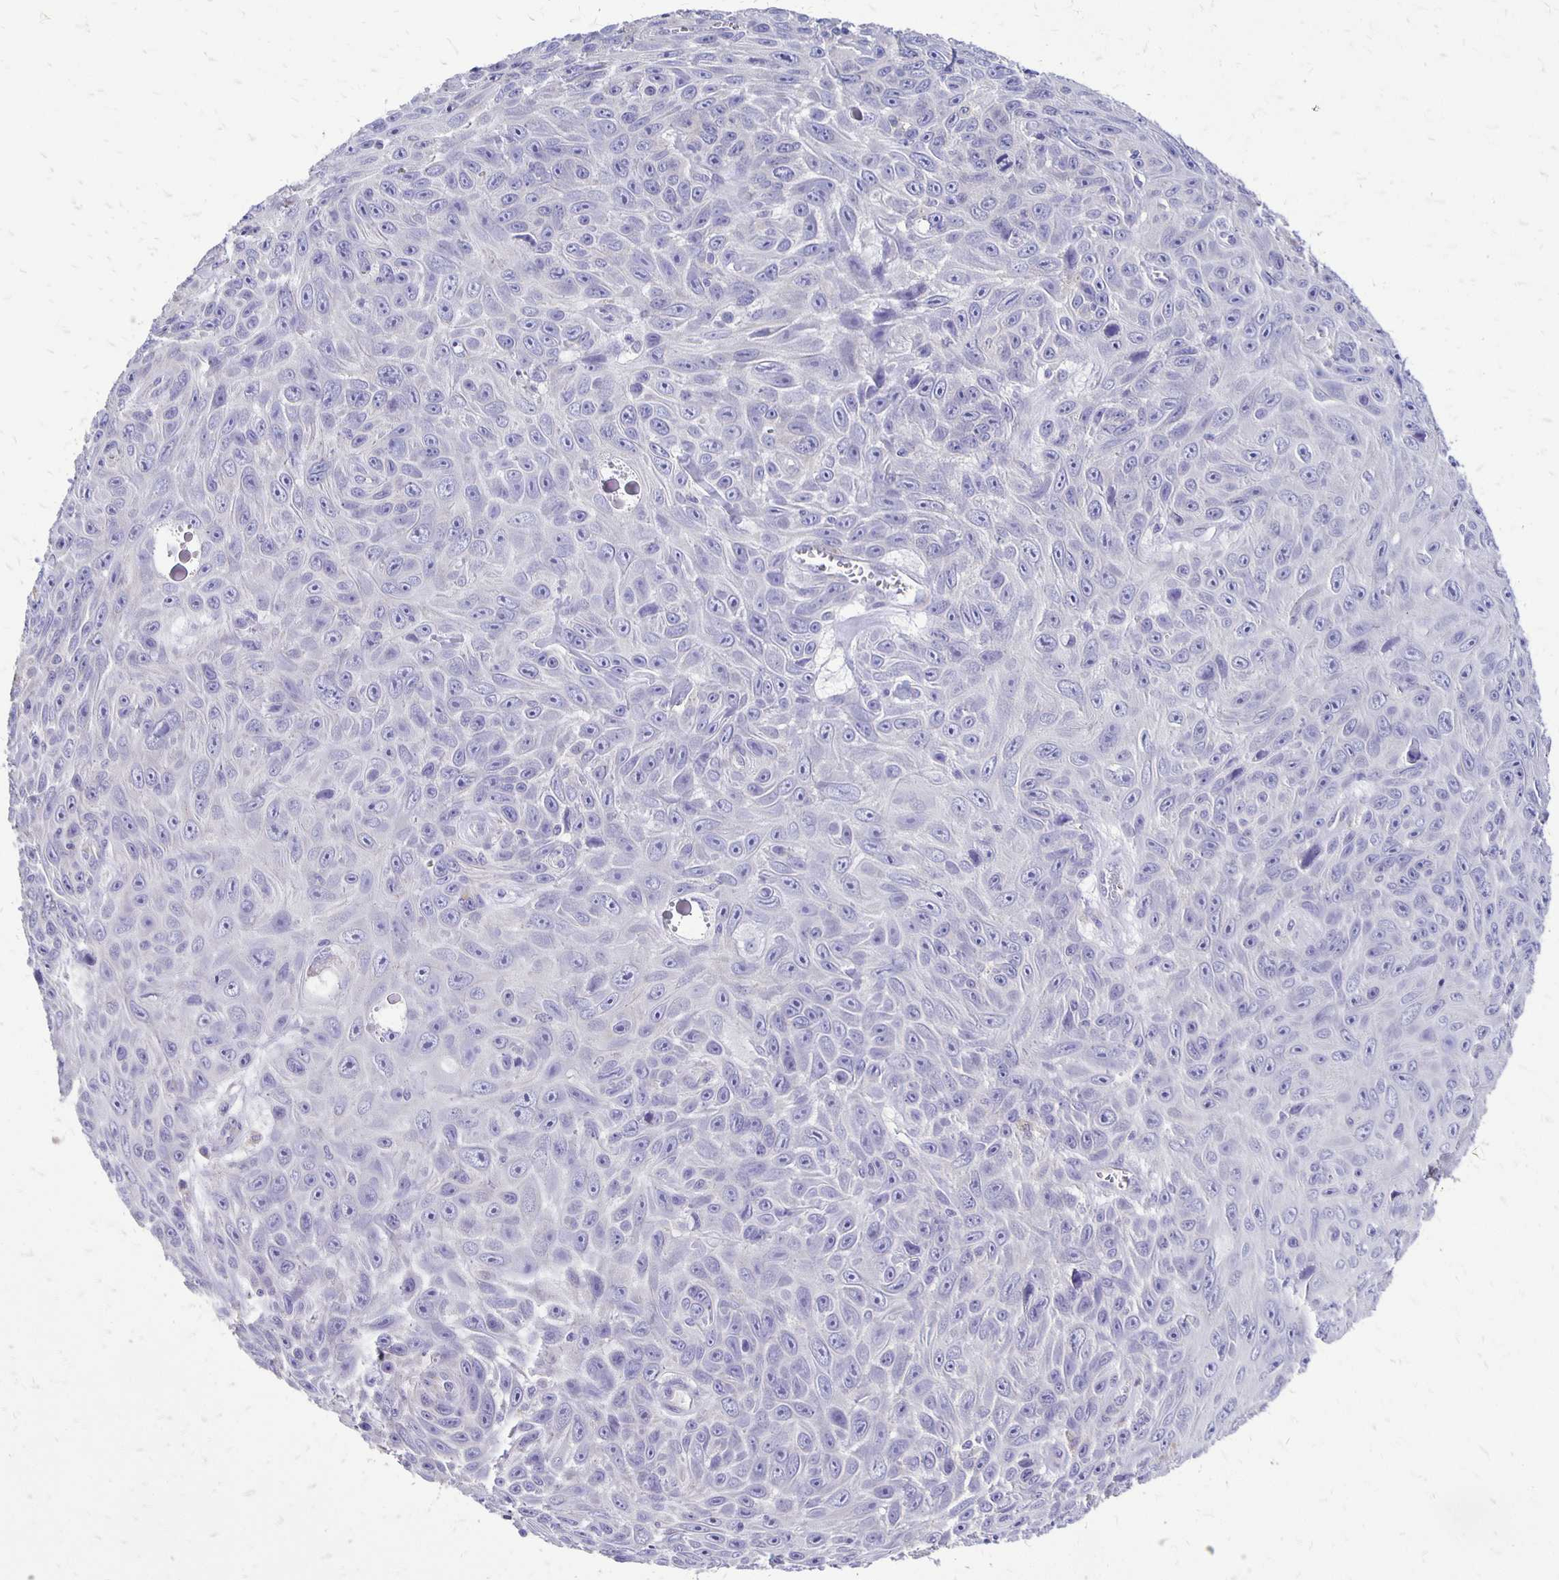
{"staining": {"intensity": "negative", "quantity": "none", "location": "none"}, "tissue": "skin cancer", "cell_type": "Tumor cells", "image_type": "cancer", "snomed": [{"axis": "morphology", "description": "Squamous cell carcinoma, NOS"}, {"axis": "topography", "description": "Skin"}], "caption": "Image shows no significant protein positivity in tumor cells of skin cancer.", "gene": "ANKRD45", "patient": {"sex": "male", "age": 82}}